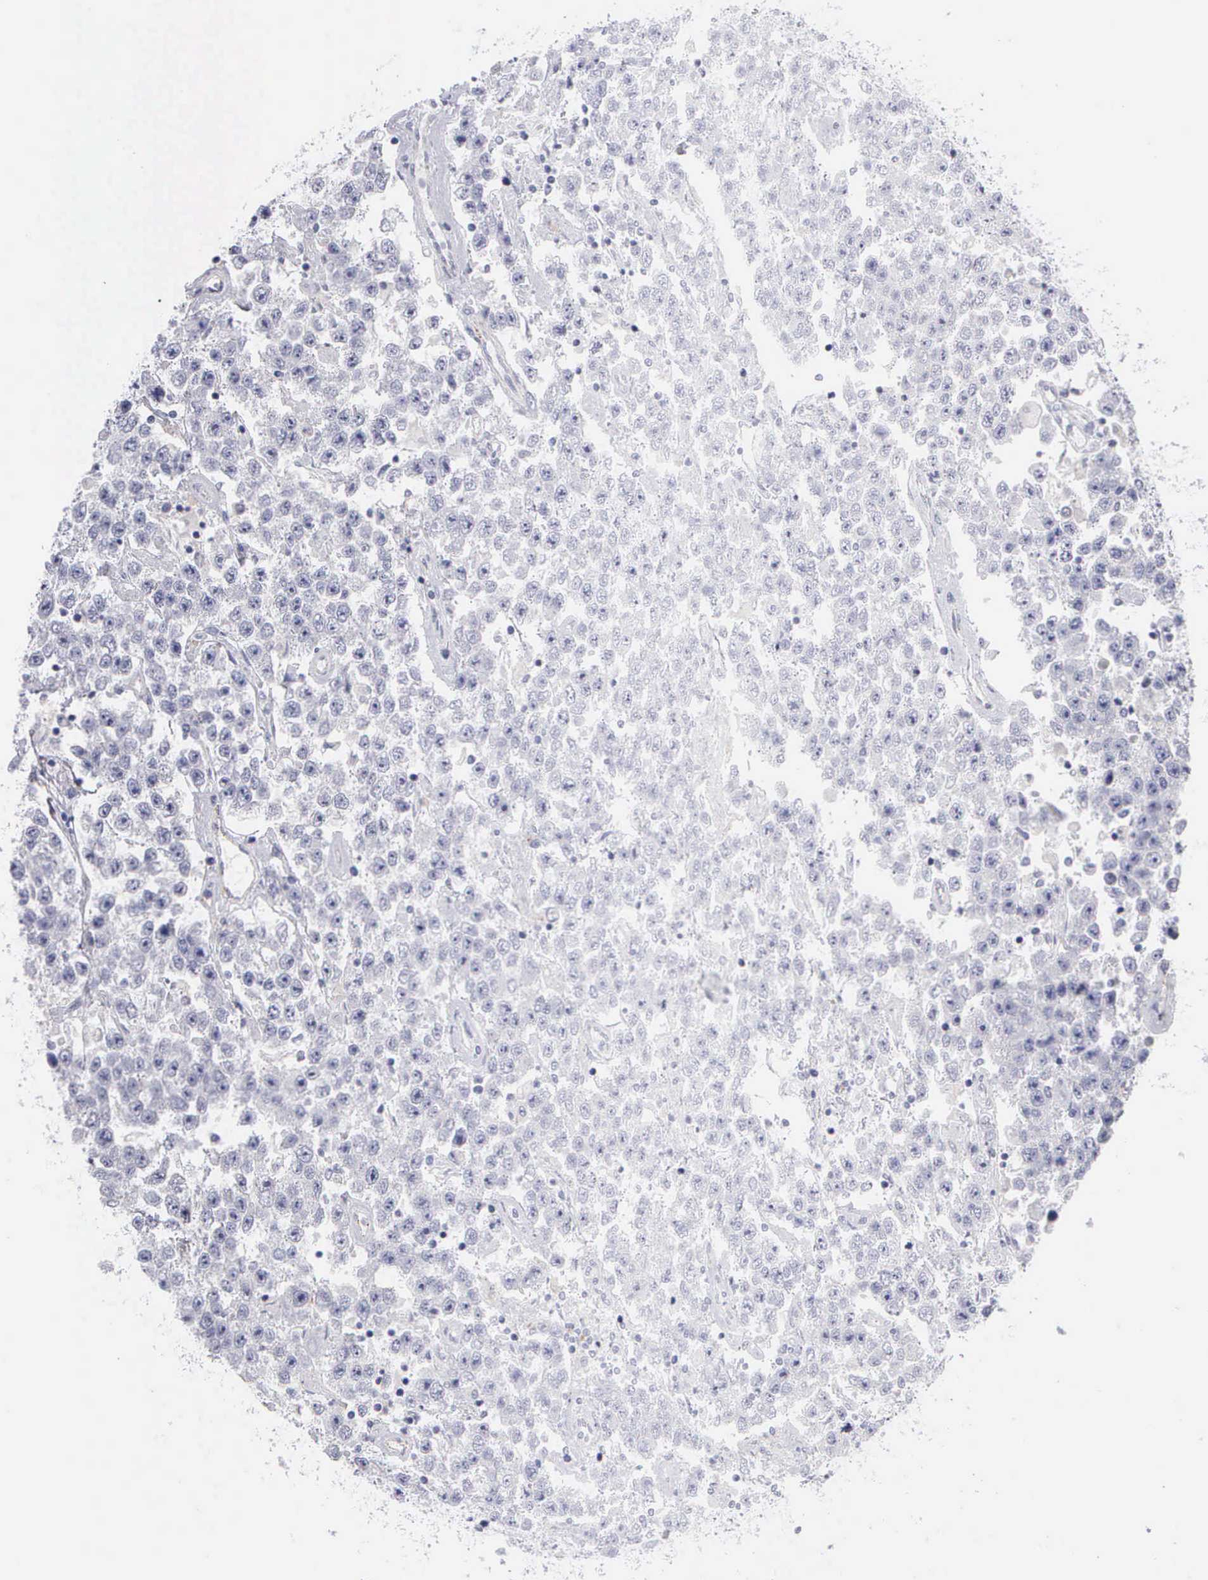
{"staining": {"intensity": "negative", "quantity": "none", "location": "none"}, "tissue": "testis cancer", "cell_type": "Tumor cells", "image_type": "cancer", "snomed": [{"axis": "morphology", "description": "Seminoma, NOS"}, {"axis": "topography", "description": "Testis"}], "caption": "The histopathology image displays no staining of tumor cells in seminoma (testis). (Immunohistochemistry (ihc), brightfield microscopy, high magnification).", "gene": "CTSL", "patient": {"sex": "male", "age": 52}}